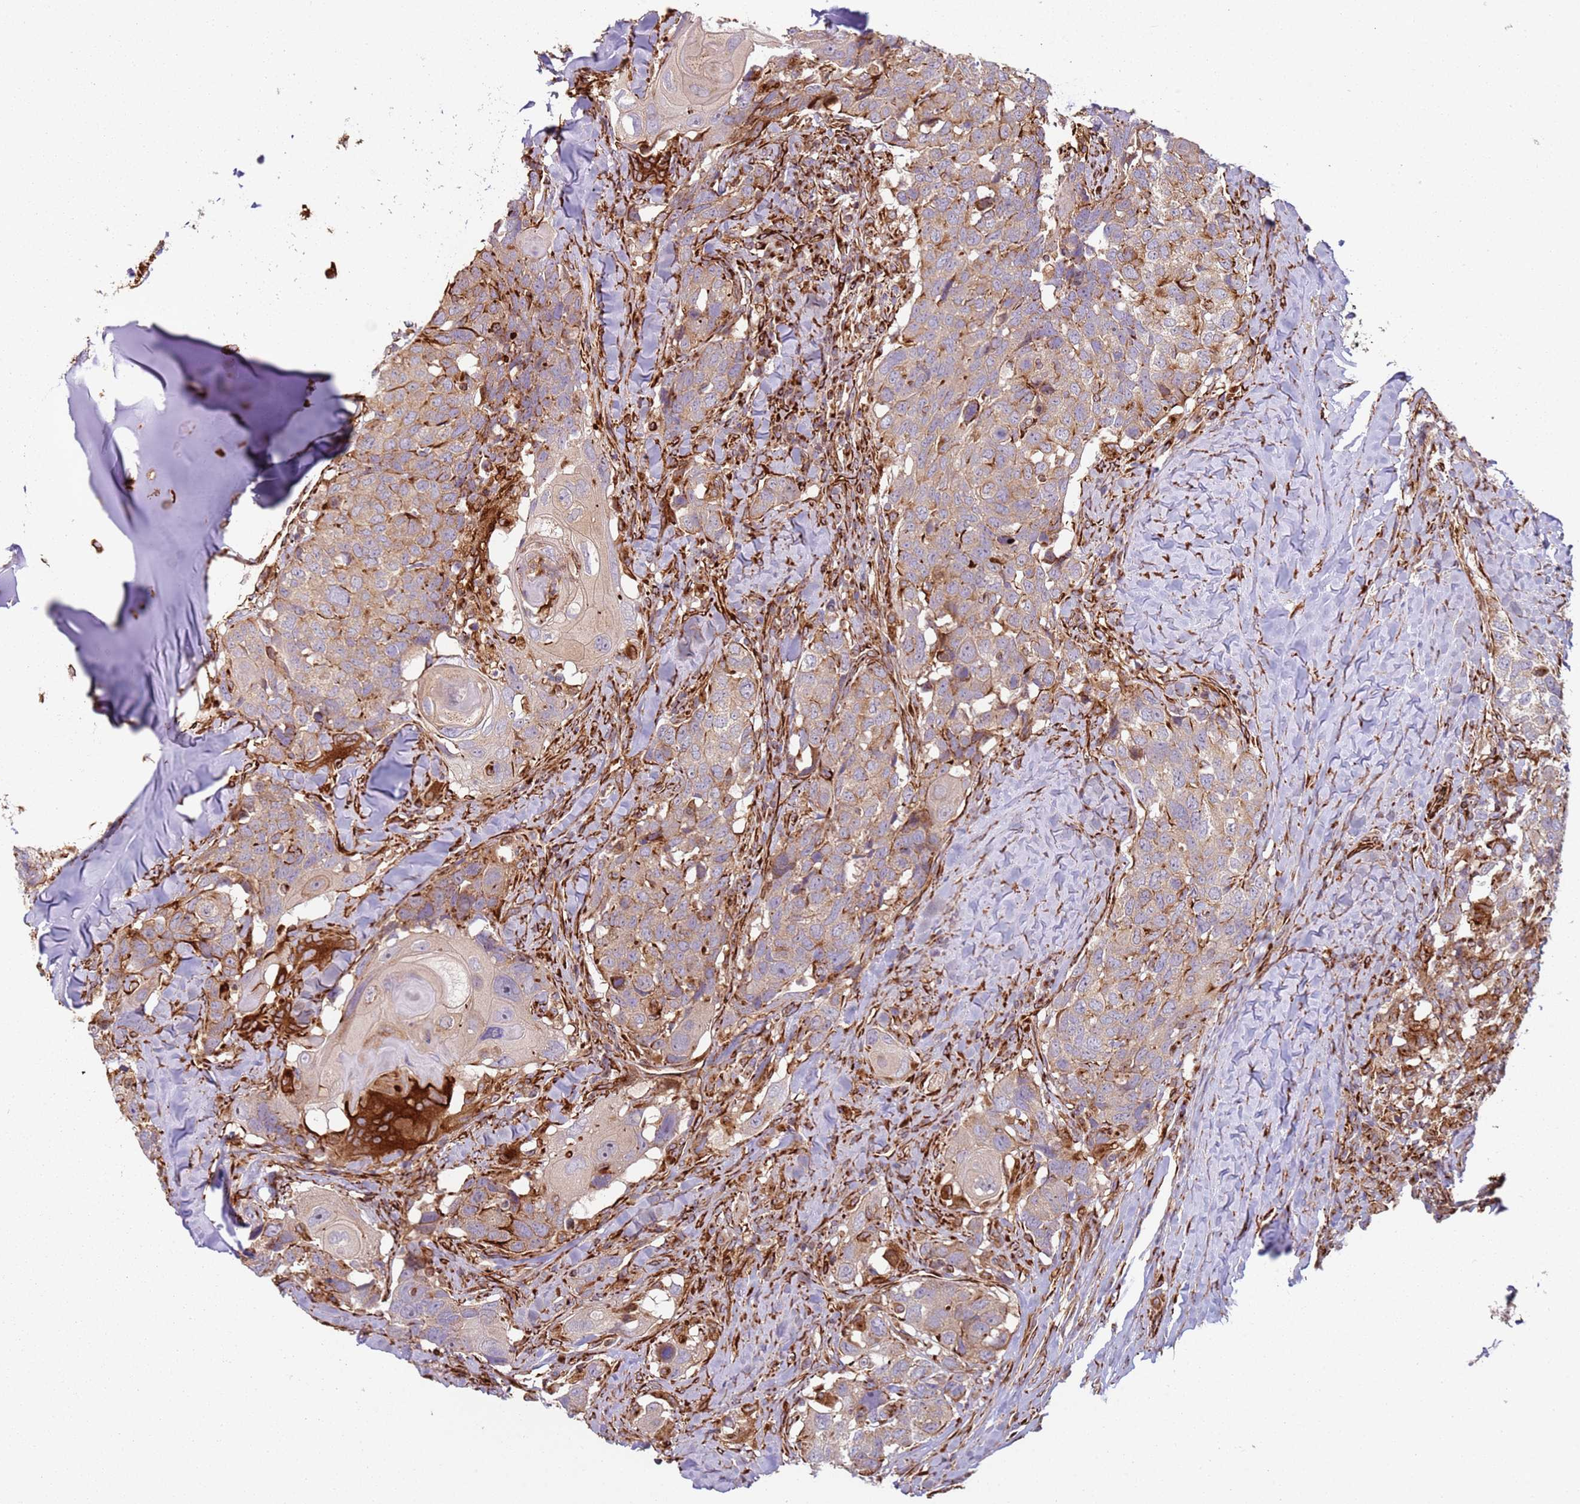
{"staining": {"intensity": "weak", "quantity": ">75%", "location": "cytoplasmic/membranous"}, "tissue": "head and neck cancer", "cell_type": "Tumor cells", "image_type": "cancer", "snomed": [{"axis": "morphology", "description": "Normal tissue, NOS"}, {"axis": "morphology", "description": "Squamous cell carcinoma, NOS"}, {"axis": "topography", "description": "Skeletal muscle"}, {"axis": "topography", "description": "Vascular tissue"}, {"axis": "topography", "description": "Peripheral nerve tissue"}, {"axis": "topography", "description": "Head-Neck"}], "caption": "Immunohistochemistry (IHC) of human squamous cell carcinoma (head and neck) exhibits low levels of weak cytoplasmic/membranous staining in about >75% of tumor cells. The protein of interest is shown in brown color, while the nuclei are stained blue.", "gene": "SNAPIN", "patient": {"sex": "male", "age": 66}}